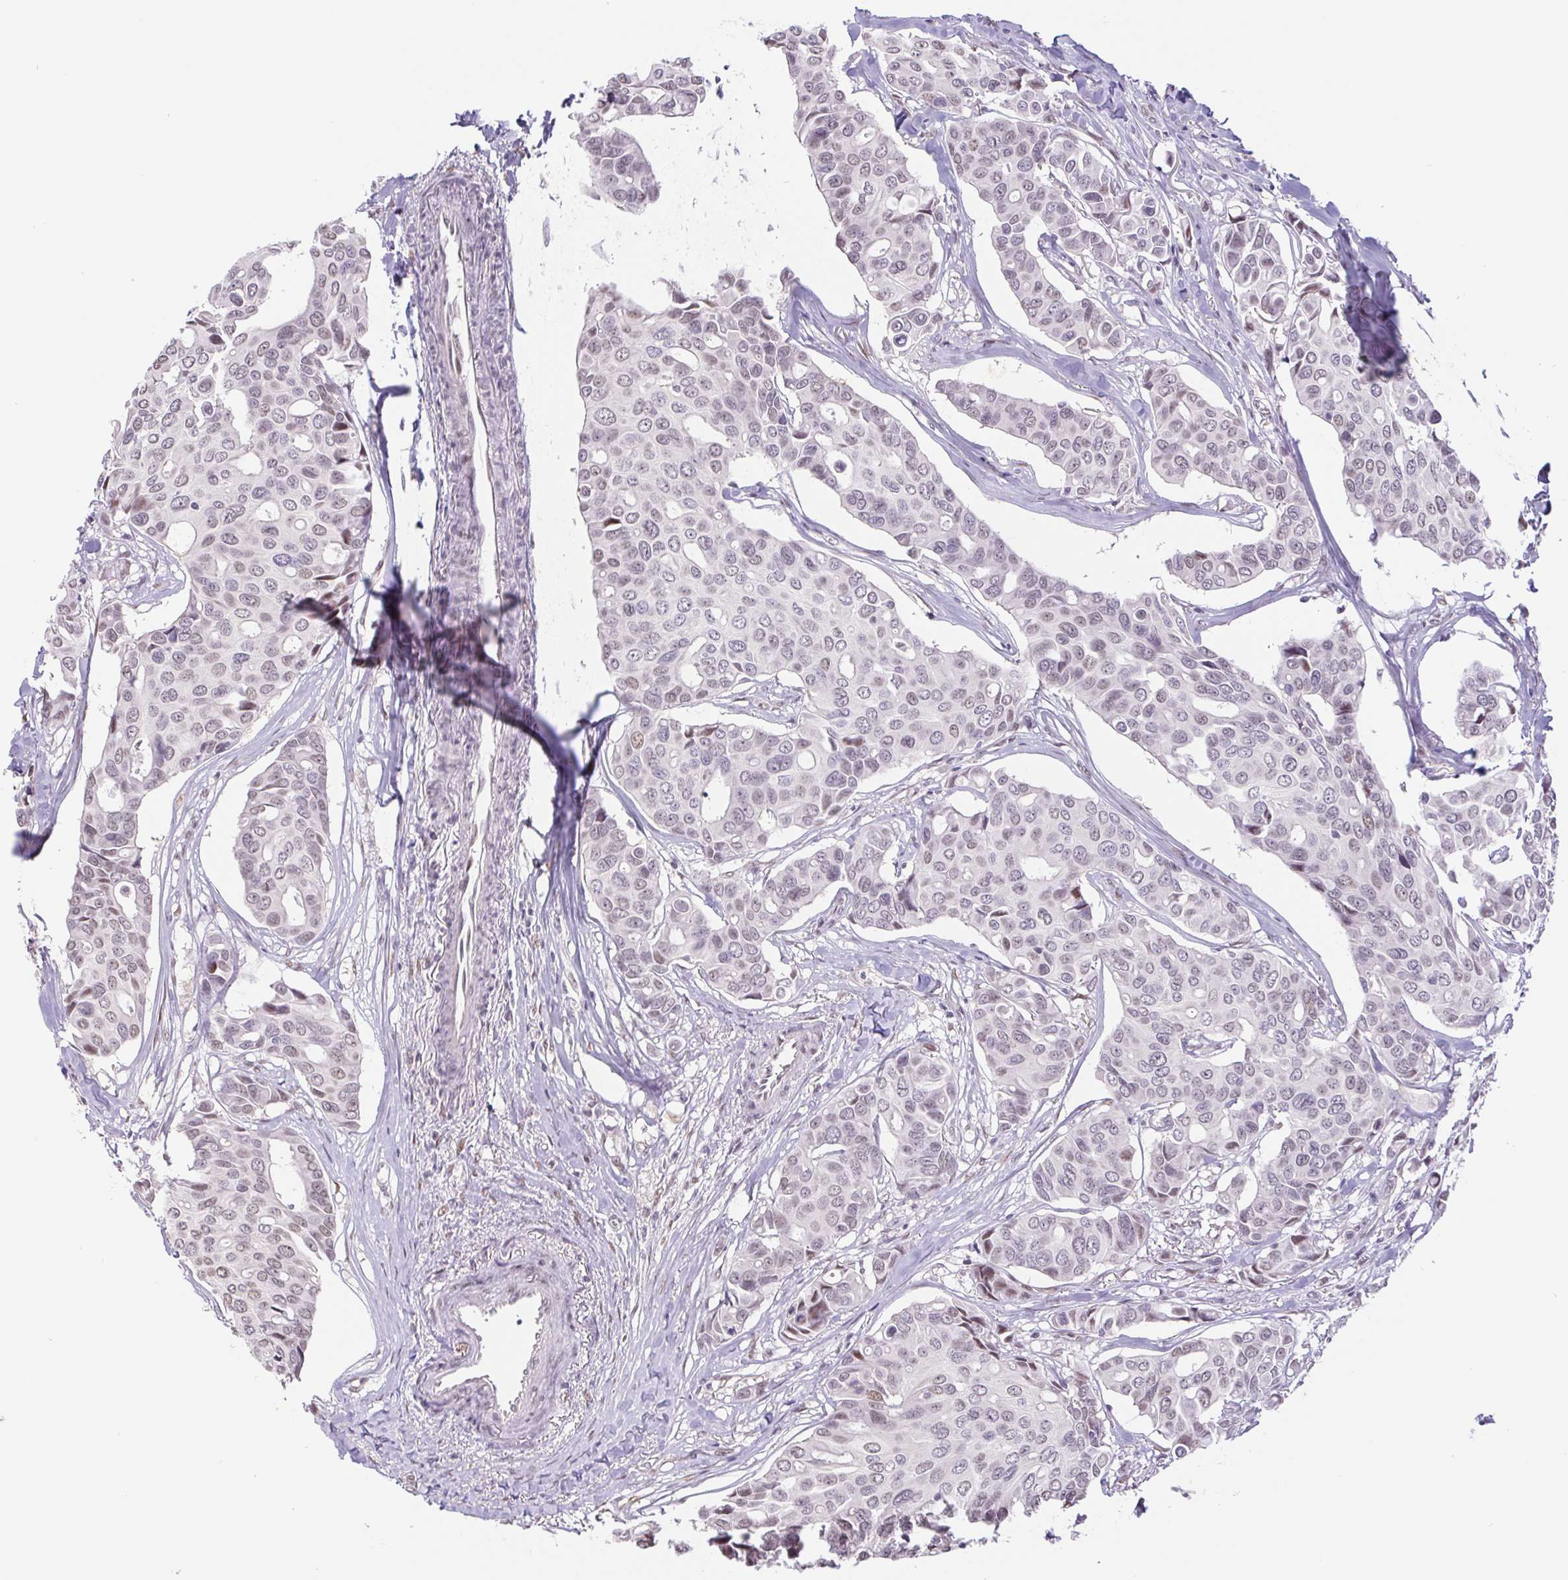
{"staining": {"intensity": "weak", "quantity": "<25%", "location": "nuclear"}, "tissue": "breast cancer", "cell_type": "Tumor cells", "image_type": "cancer", "snomed": [{"axis": "morphology", "description": "Duct carcinoma"}, {"axis": "topography", "description": "Breast"}], "caption": "Infiltrating ductal carcinoma (breast) was stained to show a protein in brown. There is no significant expression in tumor cells. Brightfield microscopy of immunohistochemistry (IHC) stained with DAB (brown) and hematoxylin (blue), captured at high magnification.", "gene": "CAND1", "patient": {"sex": "female", "age": 54}}